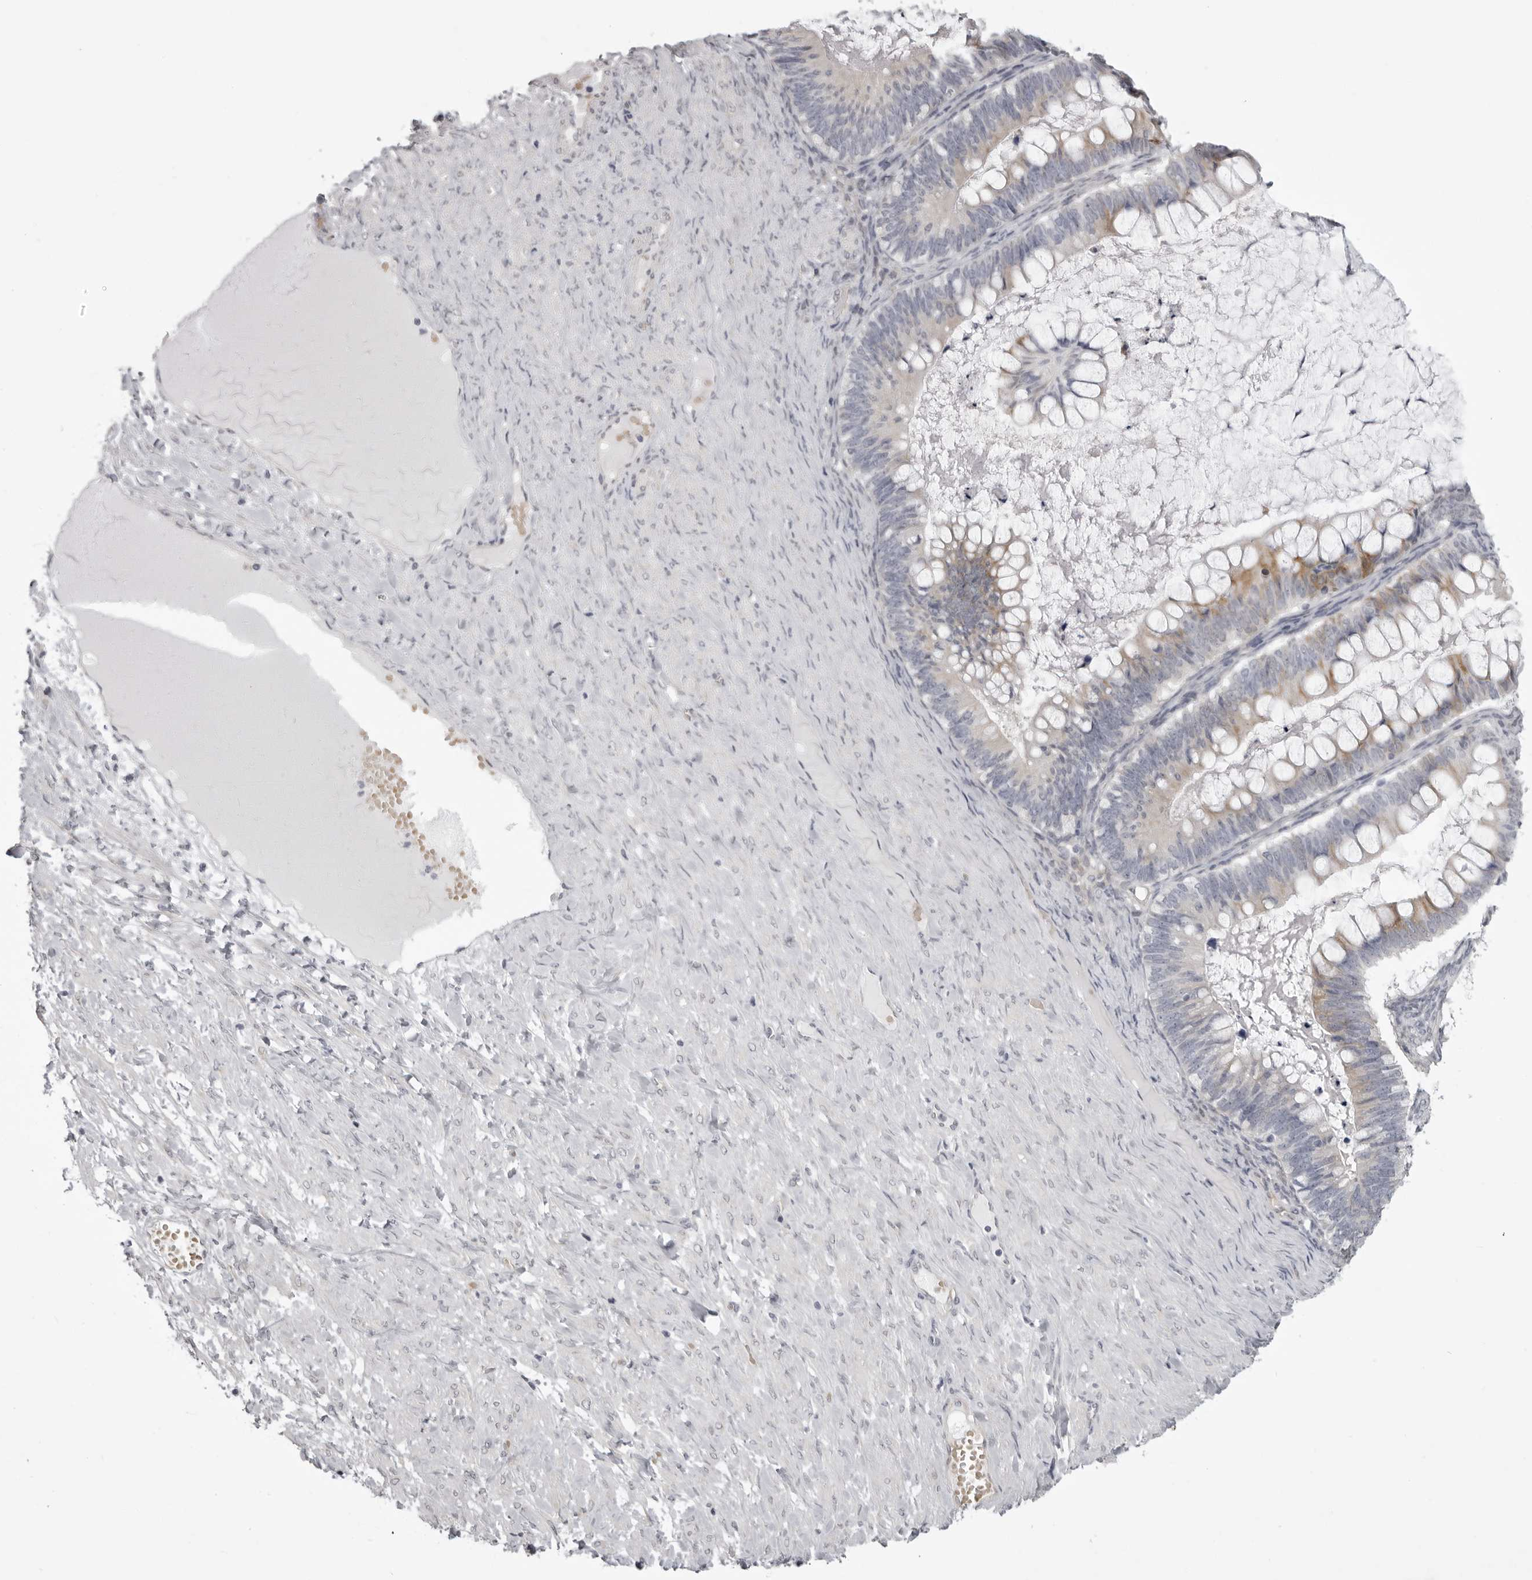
{"staining": {"intensity": "moderate", "quantity": "<25%", "location": "cytoplasmic/membranous"}, "tissue": "ovarian cancer", "cell_type": "Tumor cells", "image_type": "cancer", "snomed": [{"axis": "morphology", "description": "Cystadenocarcinoma, mucinous, NOS"}, {"axis": "topography", "description": "Ovary"}], "caption": "Immunohistochemistry (IHC) staining of mucinous cystadenocarcinoma (ovarian), which exhibits low levels of moderate cytoplasmic/membranous positivity in approximately <25% of tumor cells indicating moderate cytoplasmic/membranous protein positivity. The staining was performed using DAB (3,3'-diaminobenzidine) (brown) for protein detection and nuclei were counterstained in hematoxylin (blue).", "gene": "EPHA10", "patient": {"sex": "female", "age": 61}}